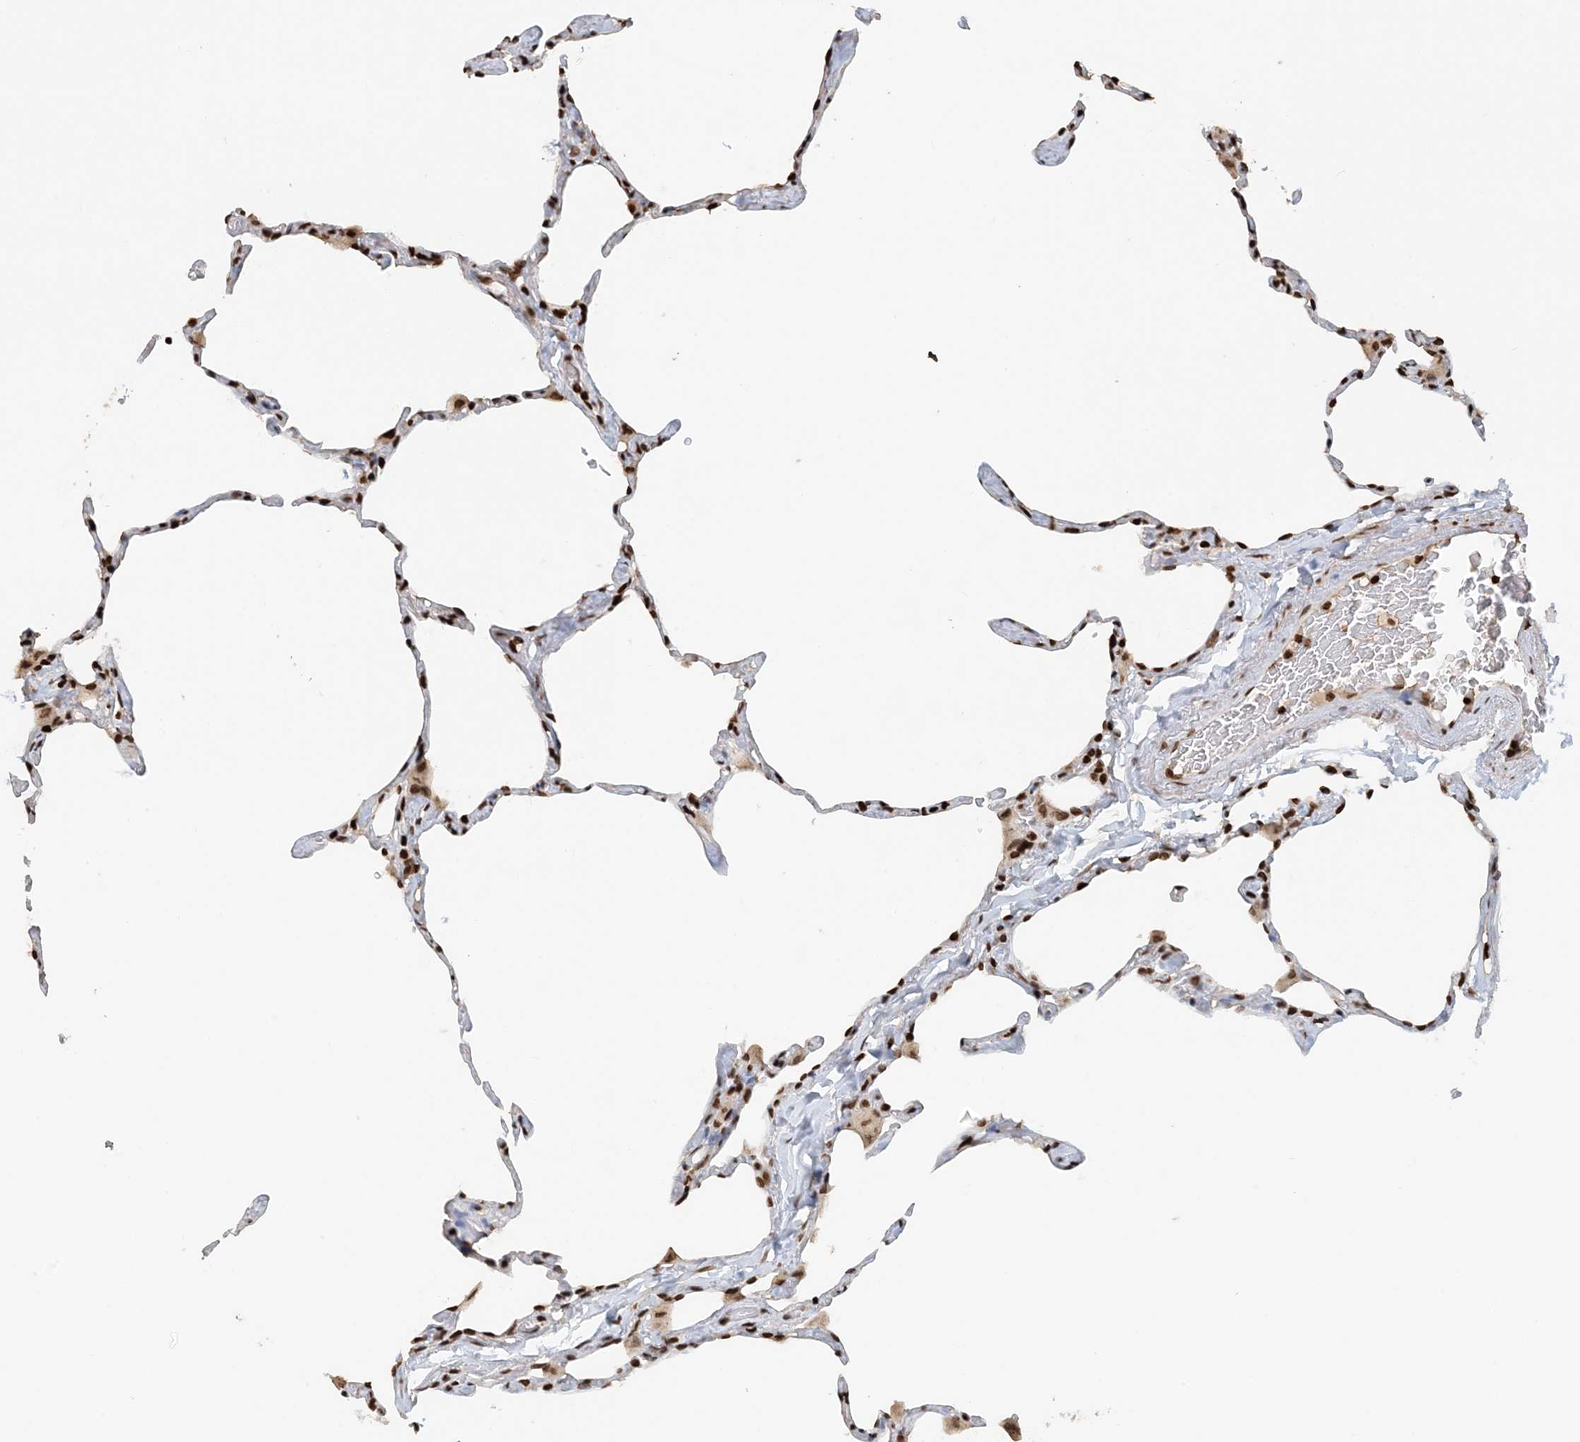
{"staining": {"intensity": "strong", "quantity": ">75%", "location": "nuclear"}, "tissue": "lung", "cell_type": "Alveolar cells", "image_type": "normal", "snomed": [{"axis": "morphology", "description": "Normal tissue, NOS"}, {"axis": "topography", "description": "Lung"}], "caption": "High-power microscopy captured an immunohistochemistry (IHC) micrograph of normal lung, revealing strong nuclear positivity in approximately >75% of alveolar cells.", "gene": "H3", "patient": {"sex": "male", "age": 65}}